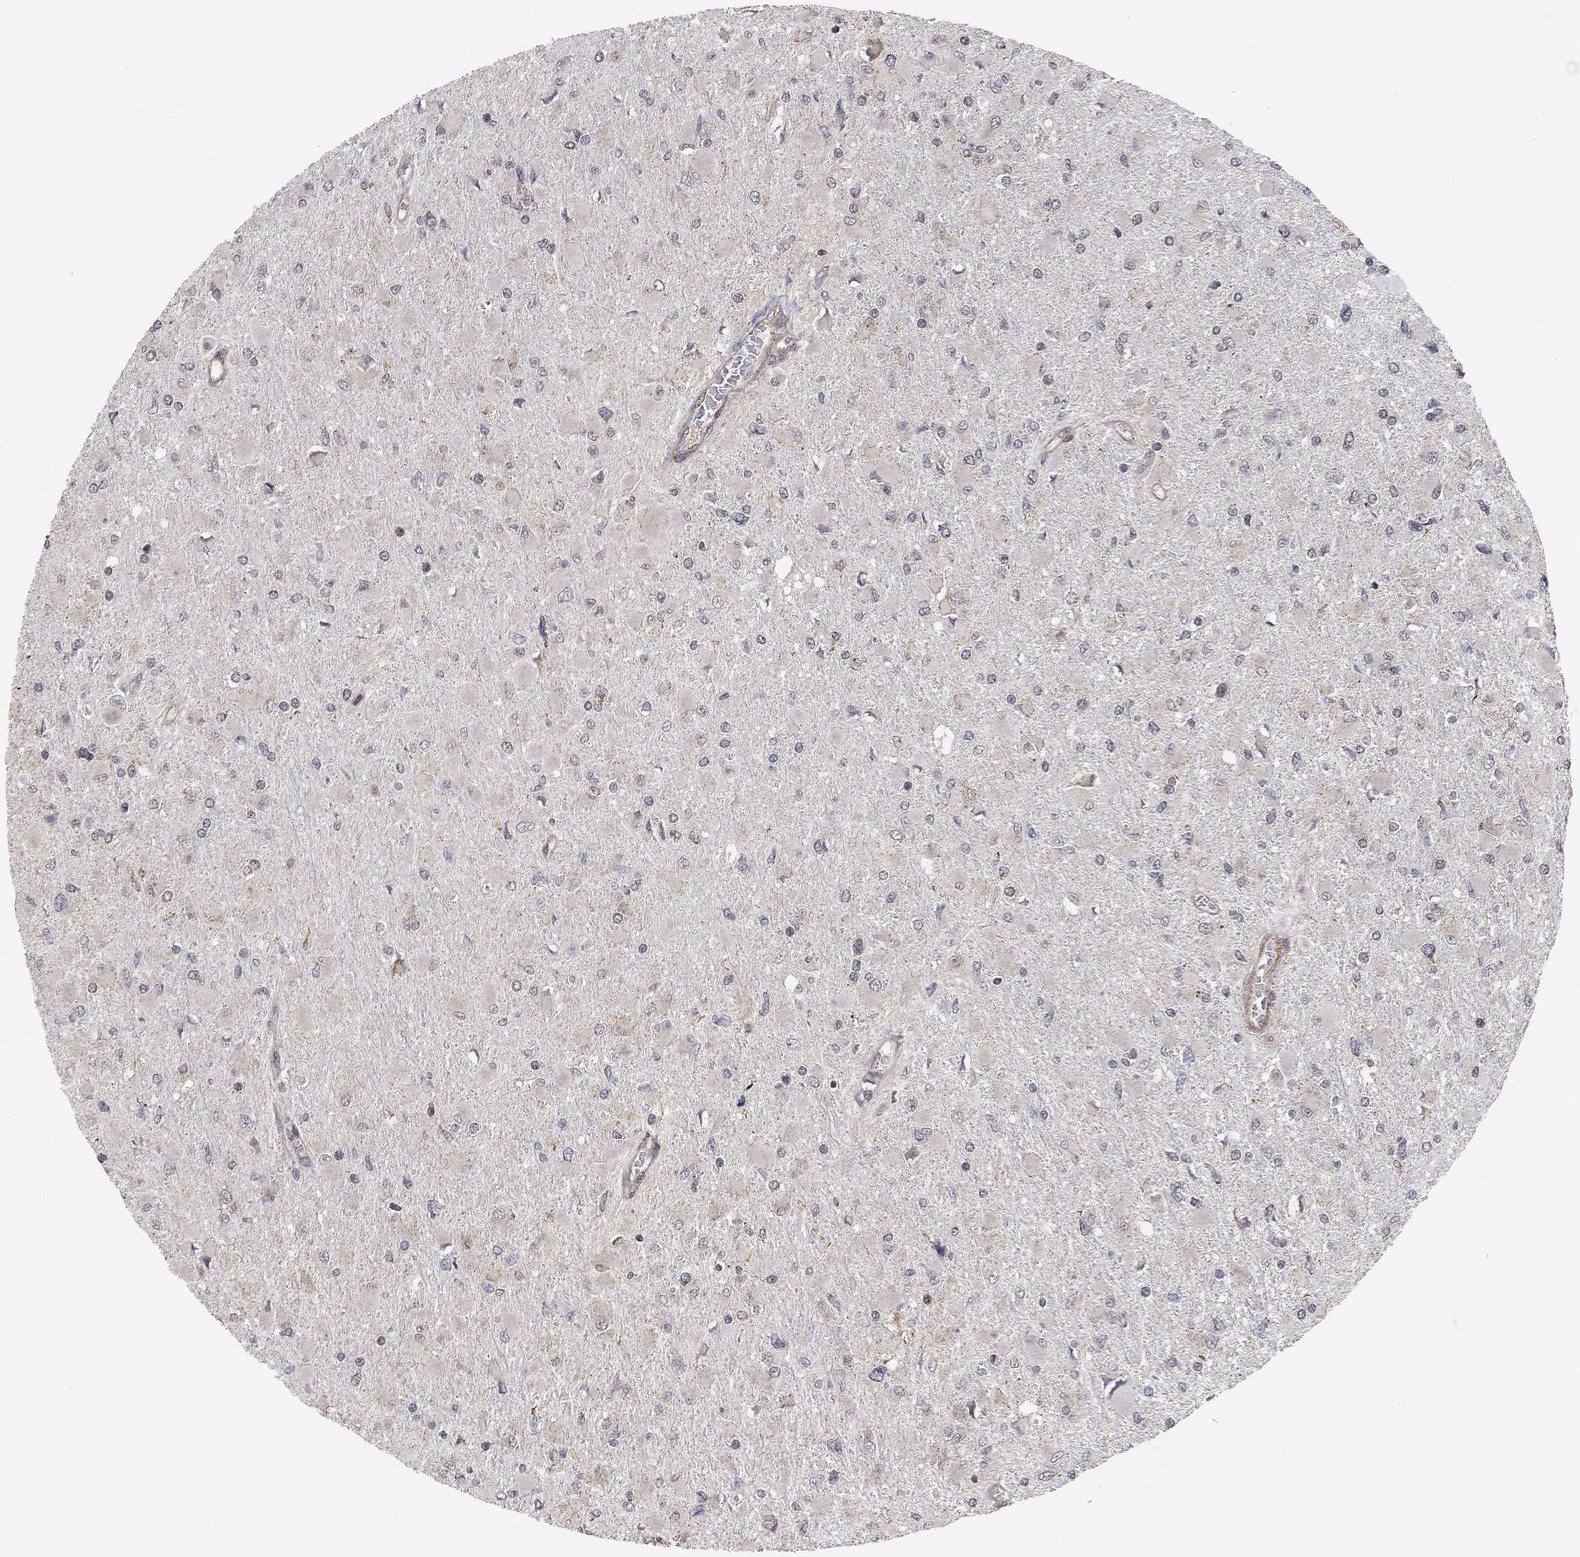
{"staining": {"intensity": "negative", "quantity": "none", "location": "none"}, "tissue": "glioma", "cell_type": "Tumor cells", "image_type": "cancer", "snomed": [{"axis": "morphology", "description": "Glioma, malignant, High grade"}, {"axis": "topography", "description": "Cerebral cortex"}], "caption": "Human glioma stained for a protein using immunohistochemistry reveals no expression in tumor cells.", "gene": "TDP1", "patient": {"sex": "female", "age": 36}}